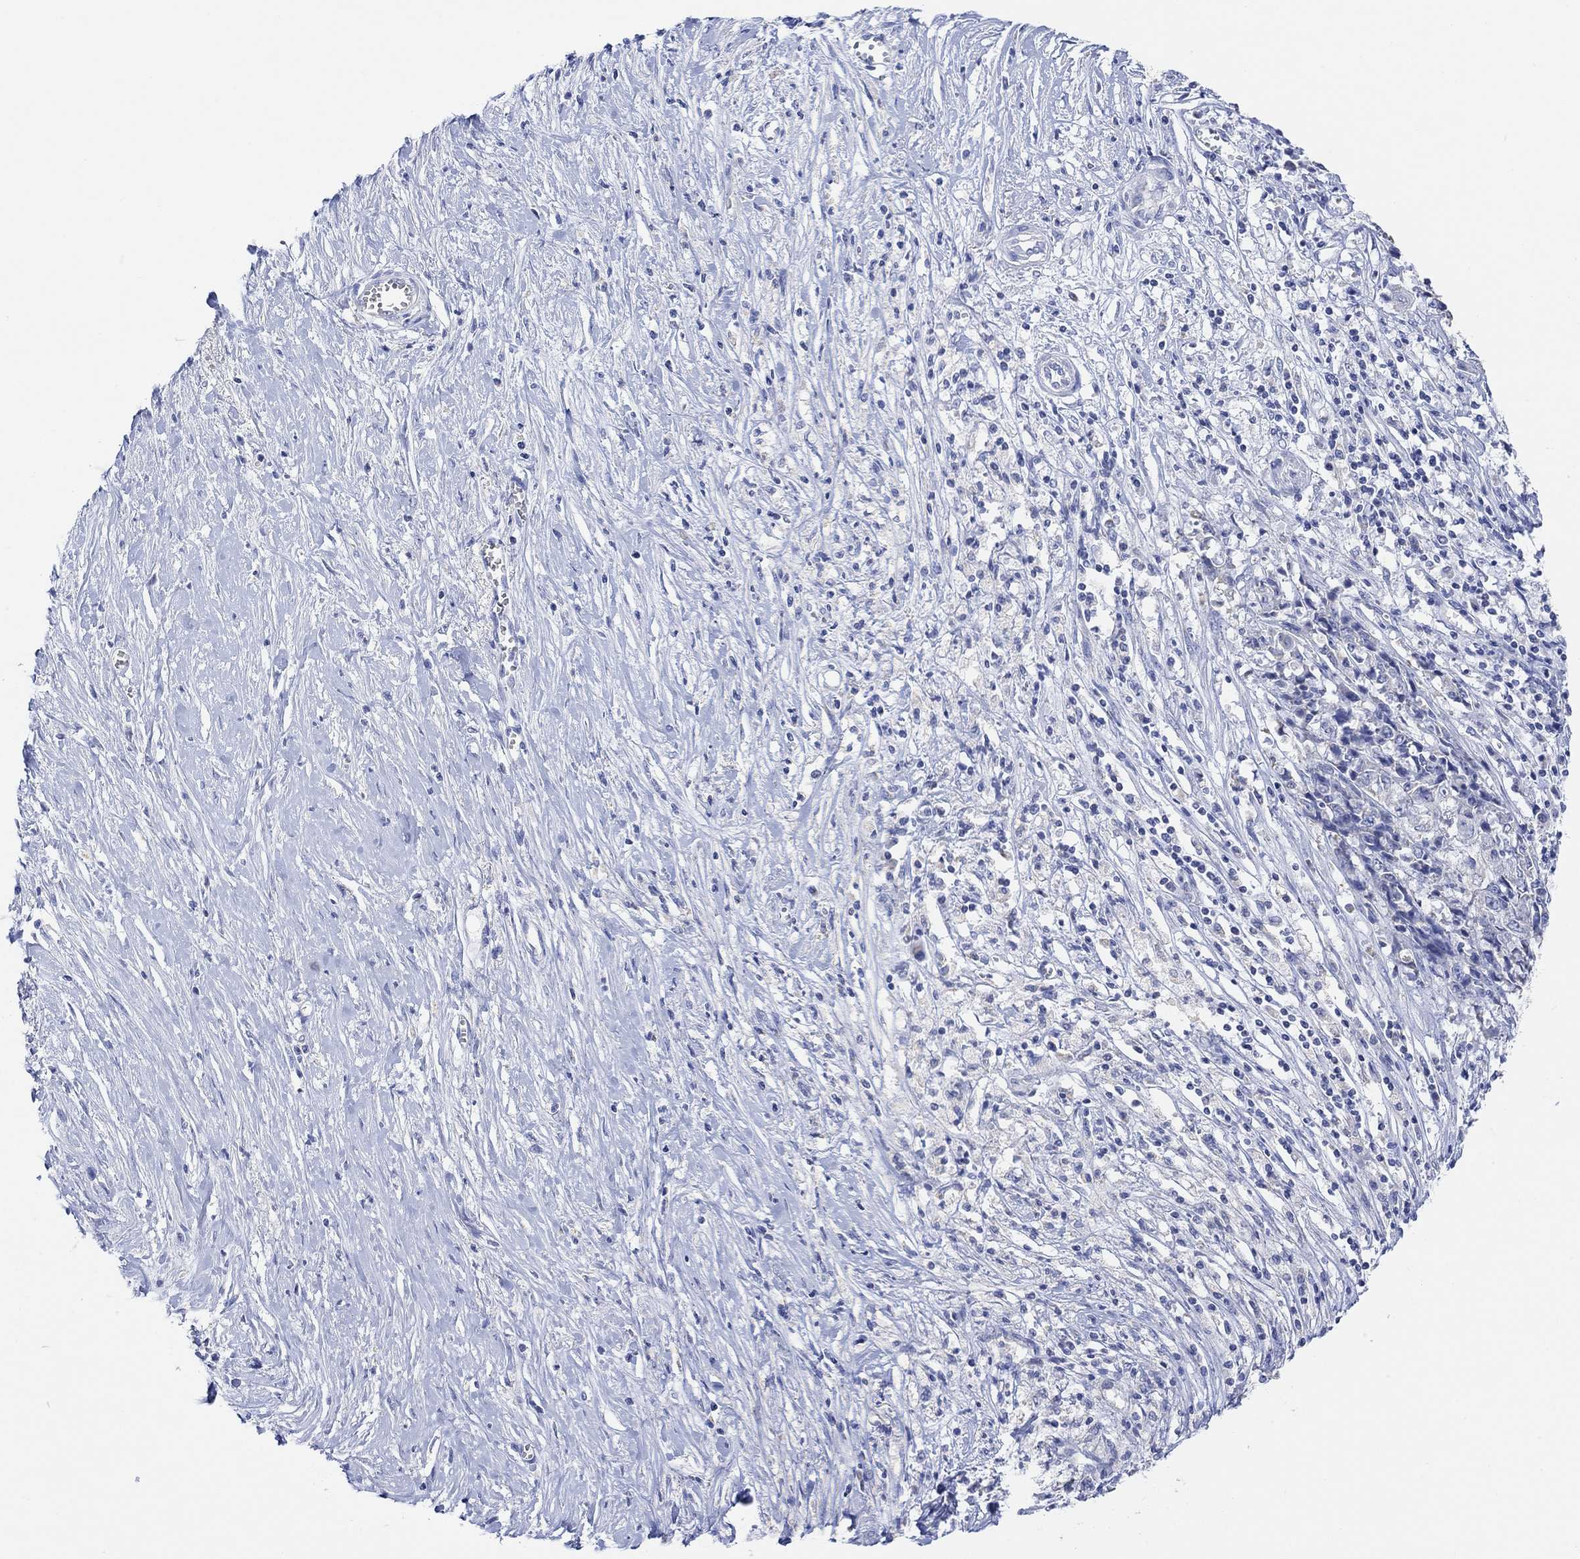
{"staining": {"intensity": "negative", "quantity": "none", "location": "none"}, "tissue": "ovarian cancer", "cell_type": "Tumor cells", "image_type": "cancer", "snomed": [{"axis": "morphology", "description": "Carcinoma, endometroid"}, {"axis": "topography", "description": "Ovary"}], "caption": "This is an immunohistochemistry (IHC) histopathology image of ovarian cancer. There is no expression in tumor cells.", "gene": "SYT12", "patient": {"sex": "female", "age": 42}}